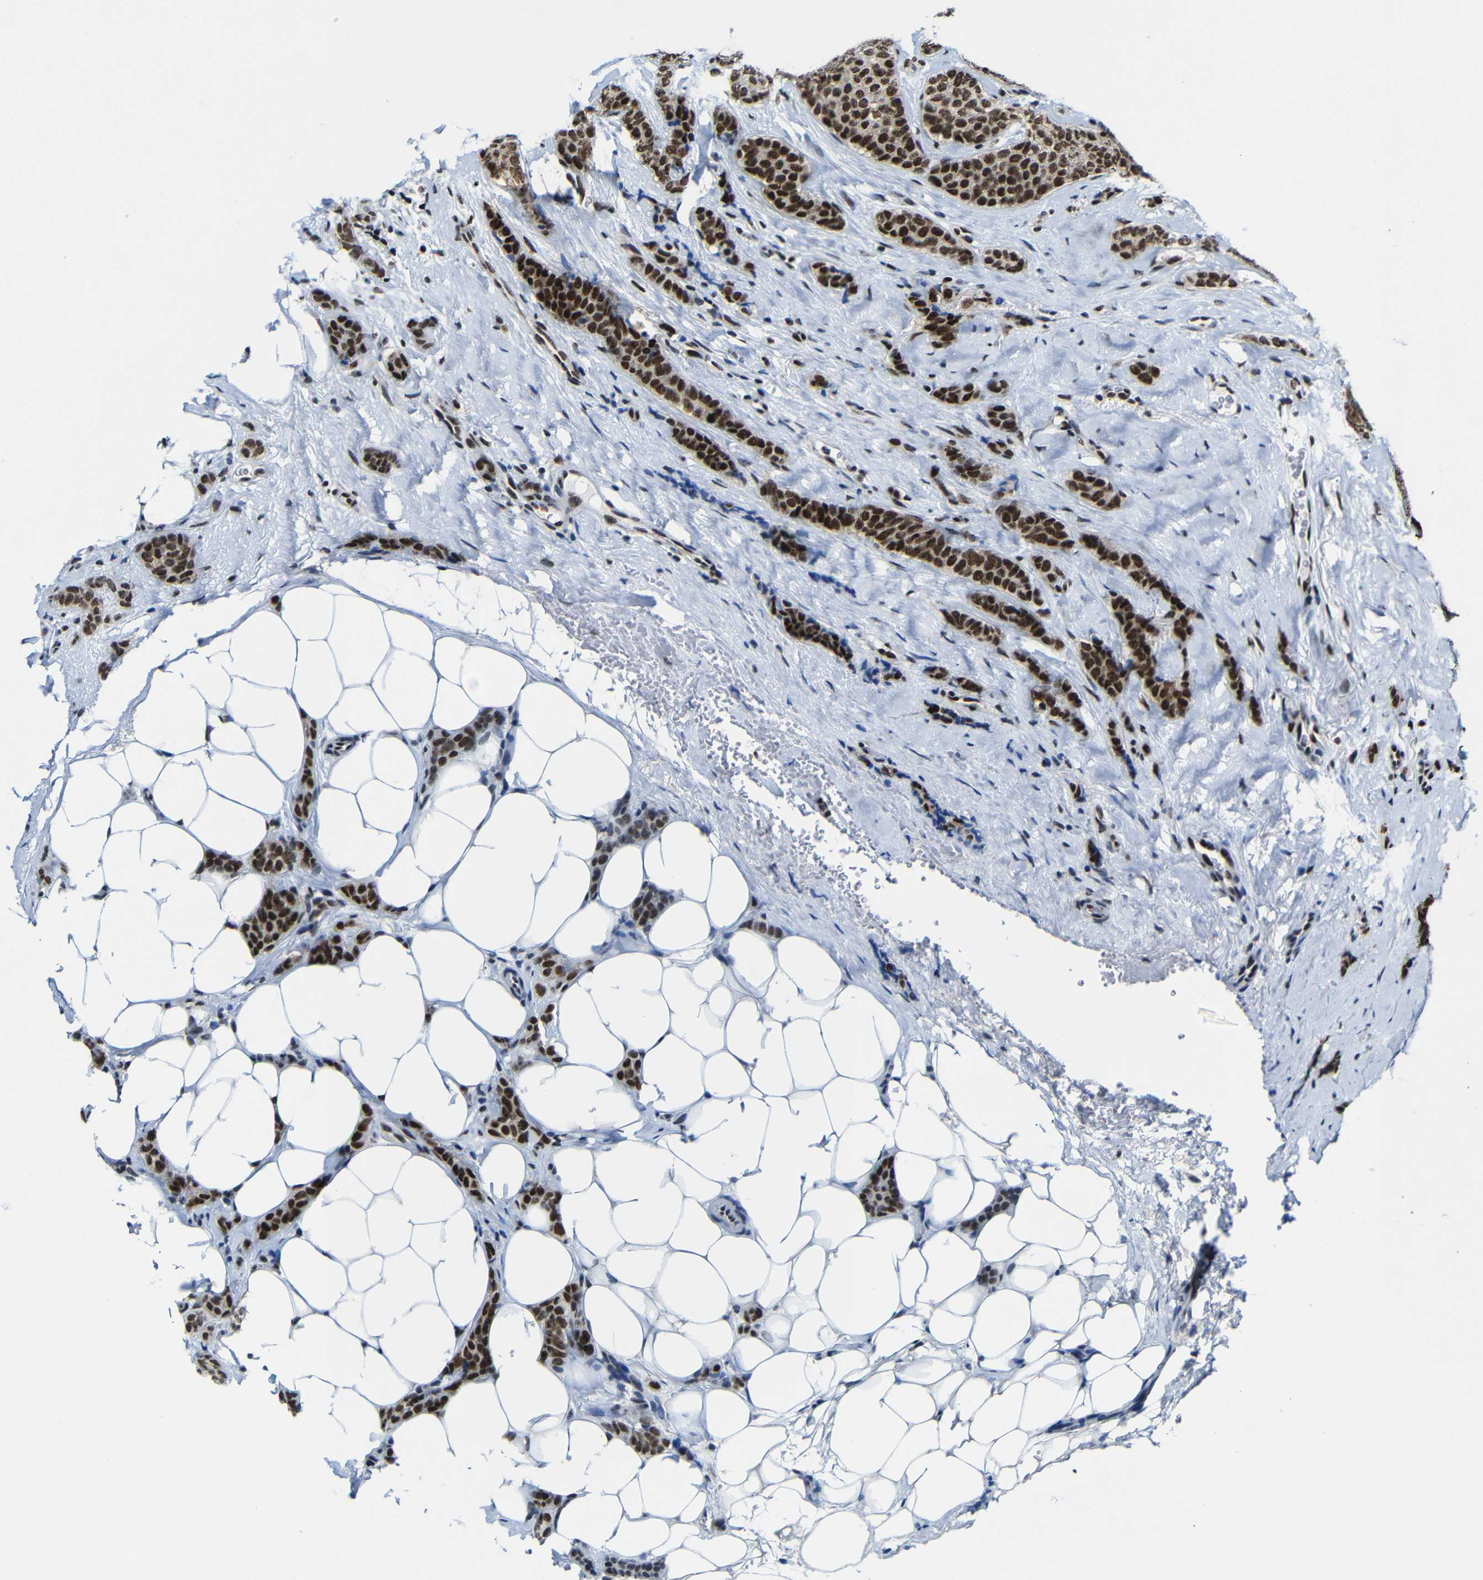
{"staining": {"intensity": "strong", "quantity": ">75%", "location": "cytoplasmic/membranous,nuclear"}, "tissue": "breast cancer", "cell_type": "Tumor cells", "image_type": "cancer", "snomed": [{"axis": "morphology", "description": "Lobular carcinoma"}, {"axis": "topography", "description": "Skin"}, {"axis": "topography", "description": "Breast"}], "caption": "DAB (3,3'-diaminobenzidine) immunohistochemical staining of human breast cancer demonstrates strong cytoplasmic/membranous and nuclear protein expression in approximately >75% of tumor cells. The staining is performed using DAB brown chromogen to label protein expression. The nuclei are counter-stained blue using hematoxylin.", "gene": "PTBP1", "patient": {"sex": "female", "age": 46}}